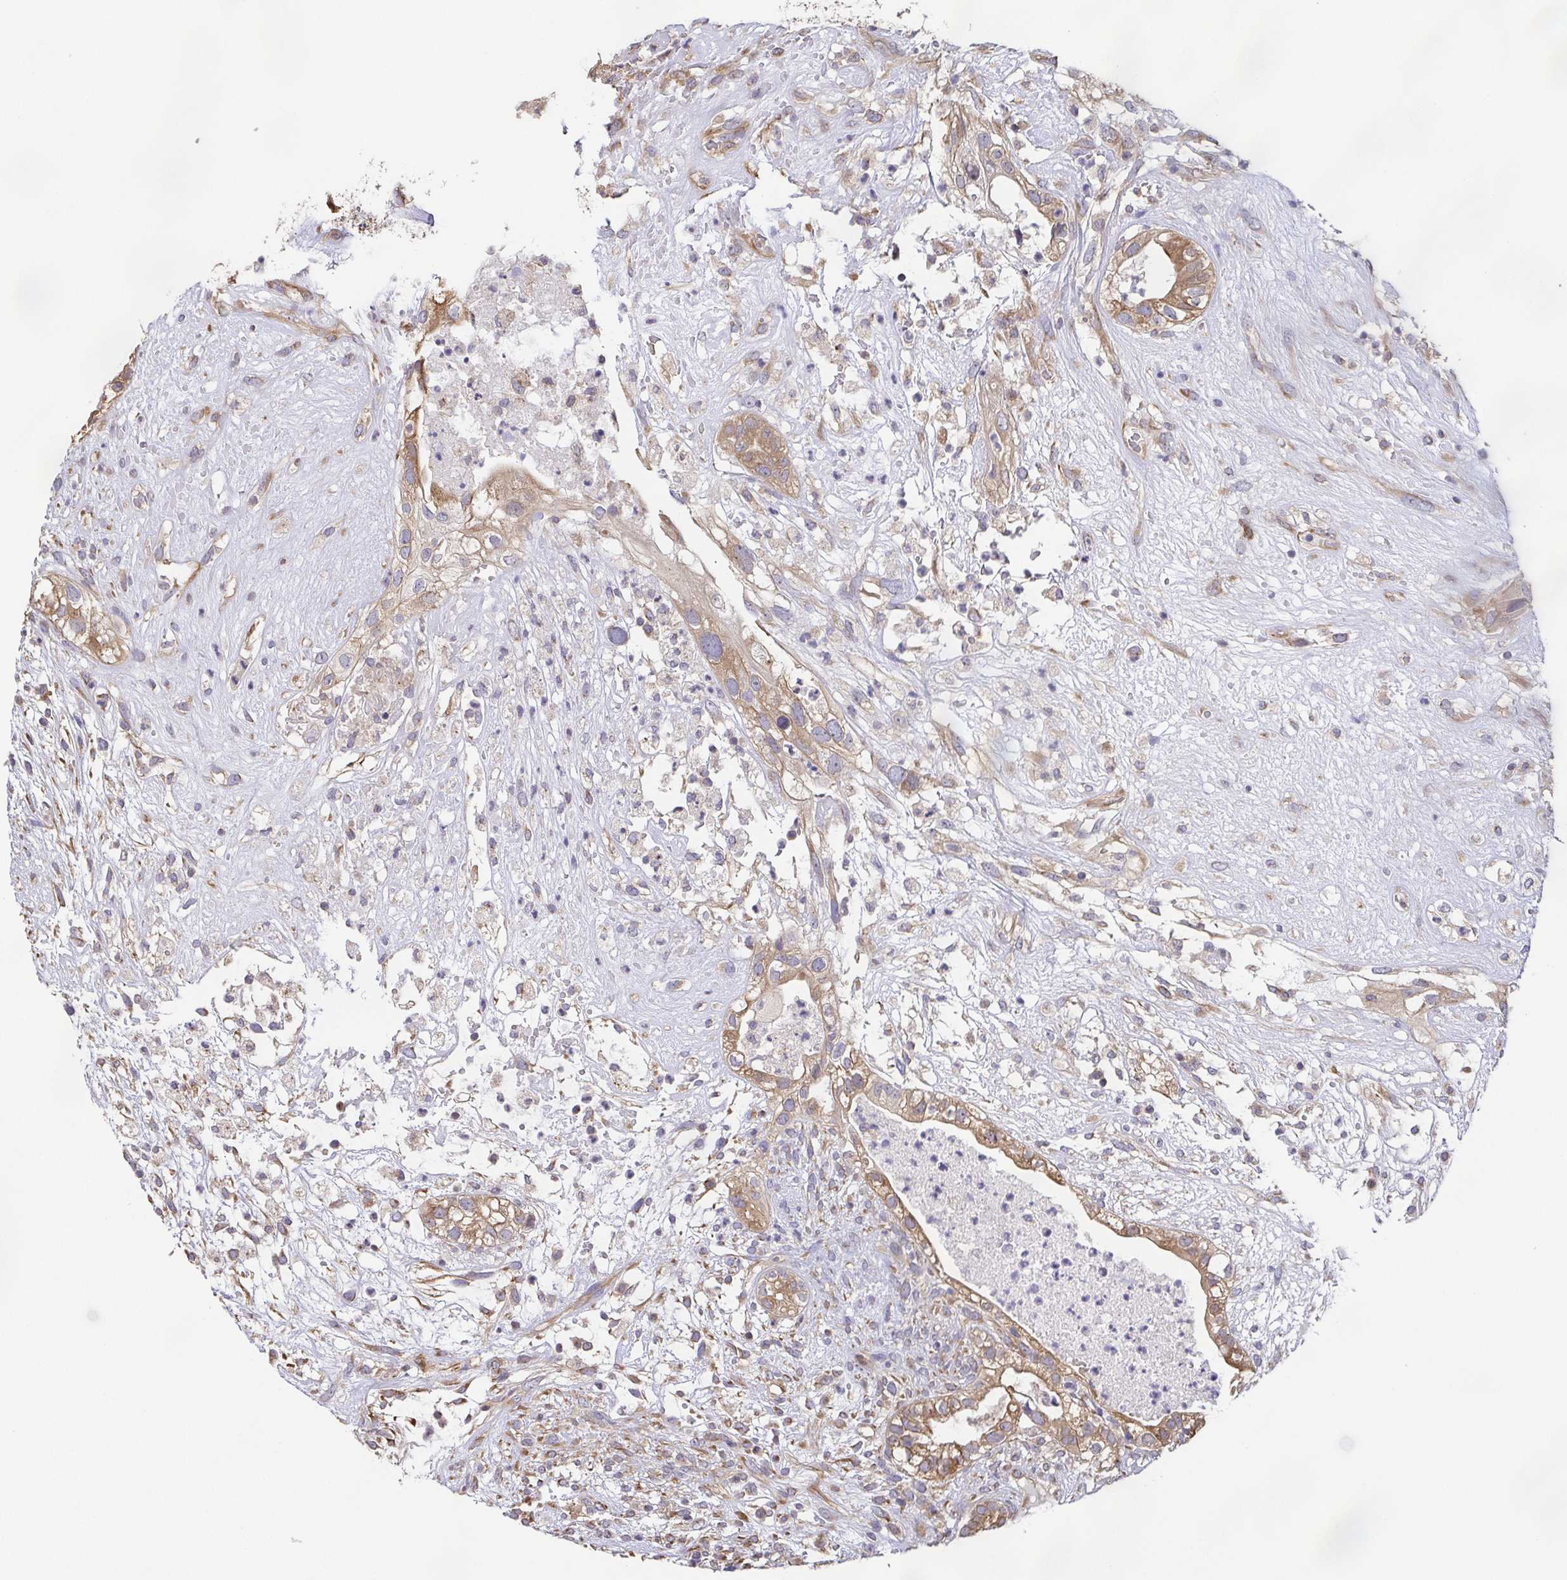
{"staining": {"intensity": "moderate", "quantity": ">75%", "location": "cytoplasmic/membranous"}, "tissue": "testis cancer", "cell_type": "Tumor cells", "image_type": "cancer", "snomed": [{"axis": "morphology", "description": "Seminoma, NOS"}, {"axis": "morphology", "description": "Carcinoma, Embryonal, NOS"}, {"axis": "topography", "description": "Testis"}], "caption": "Approximately >75% of tumor cells in testis cancer (seminoma) show moderate cytoplasmic/membranous protein staining as visualized by brown immunohistochemical staining.", "gene": "EIF3D", "patient": {"sex": "male", "age": 41}}